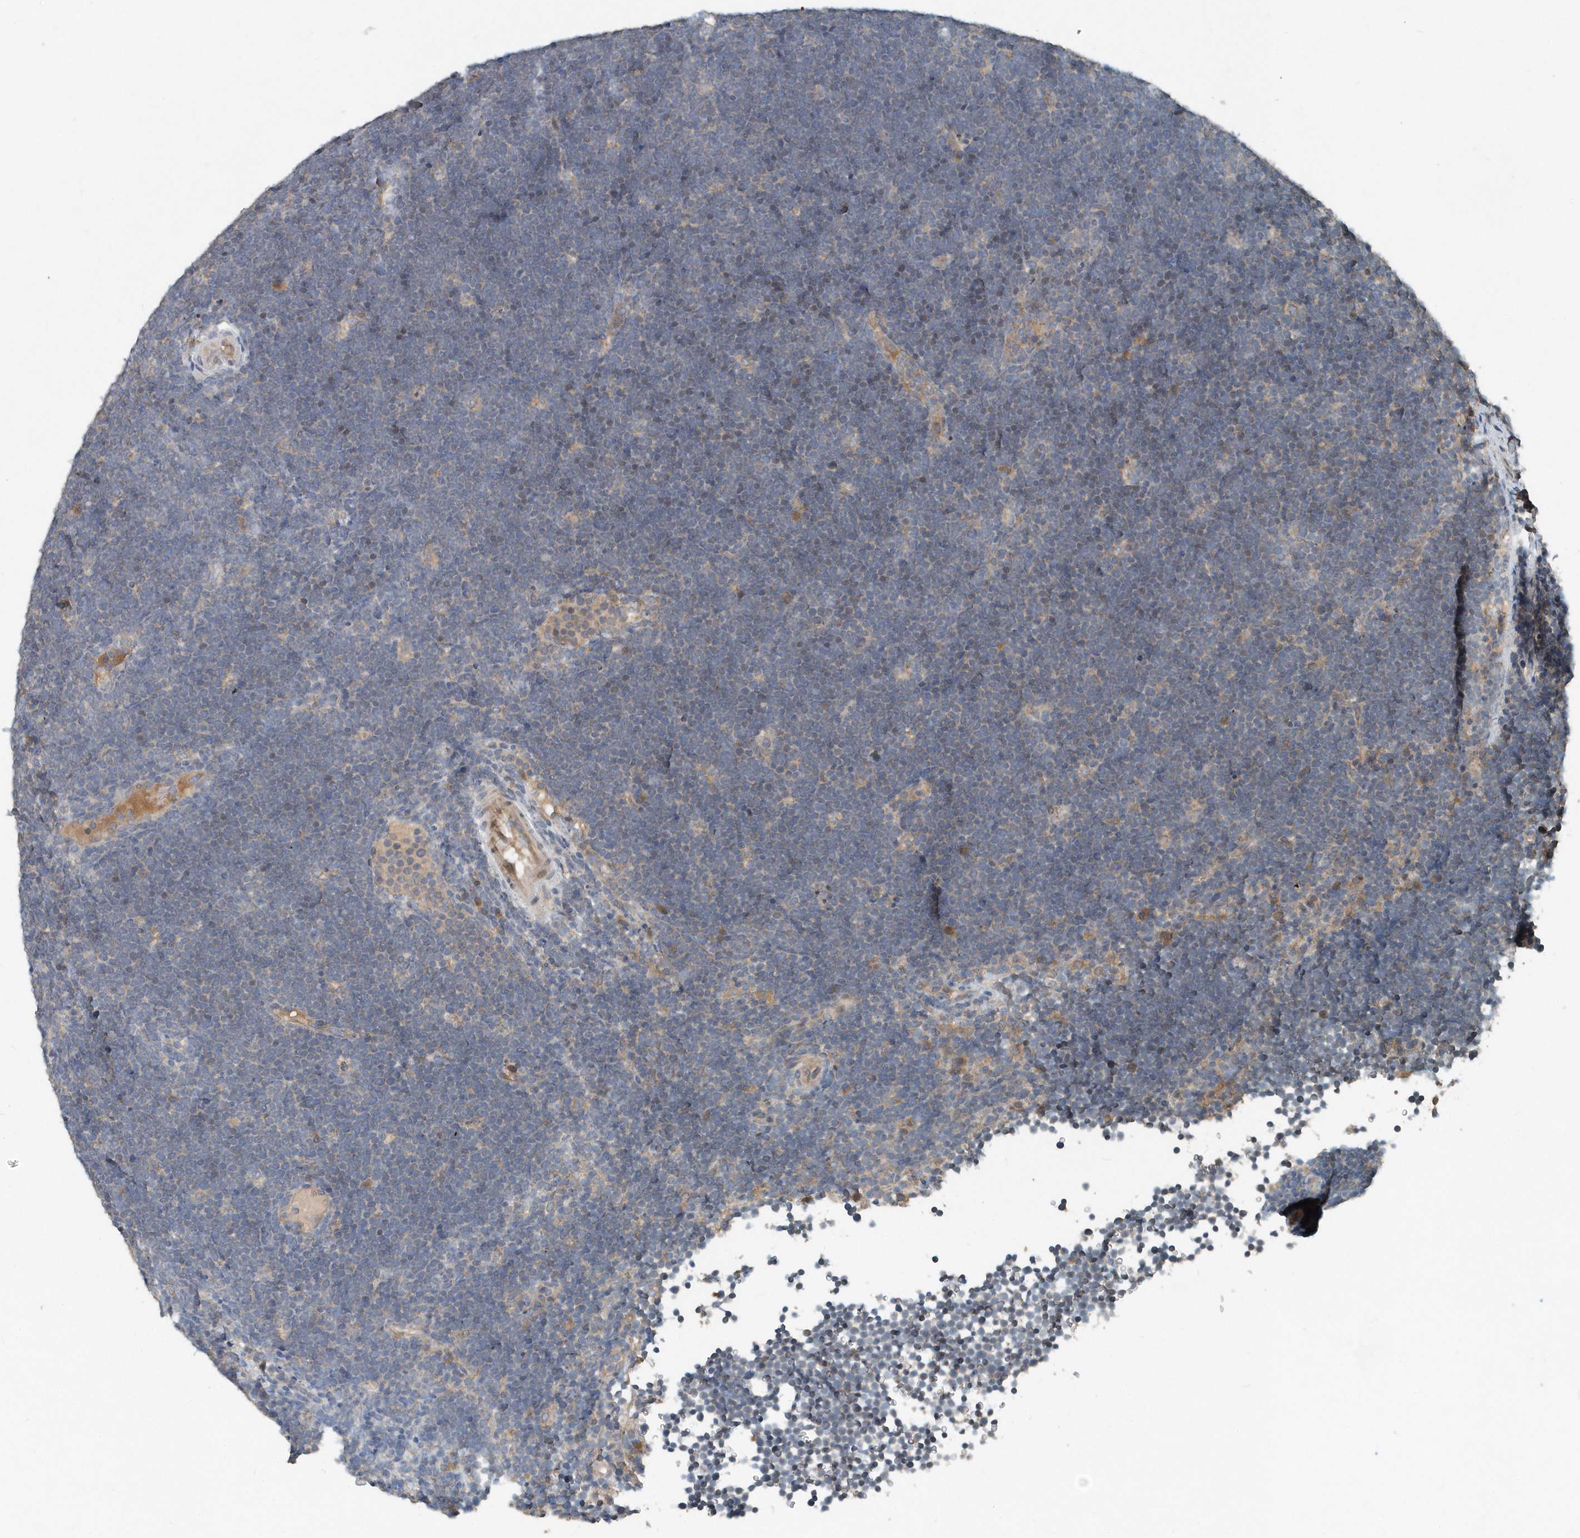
{"staining": {"intensity": "negative", "quantity": "none", "location": "none"}, "tissue": "lymphoma", "cell_type": "Tumor cells", "image_type": "cancer", "snomed": [{"axis": "morphology", "description": "Malignant lymphoma, non-Hodgkin's type, High grade"}, {"axis": "topography", "description": "Lymph node"}], "caption": "Malignant lymphoma, non-Hodgkin's type (high-grade) was stained to show a protein in brown. There is no significant expression in tumor cells.", "gene": "SCFD2", "patient": {"sex": "male", "age": 13}}